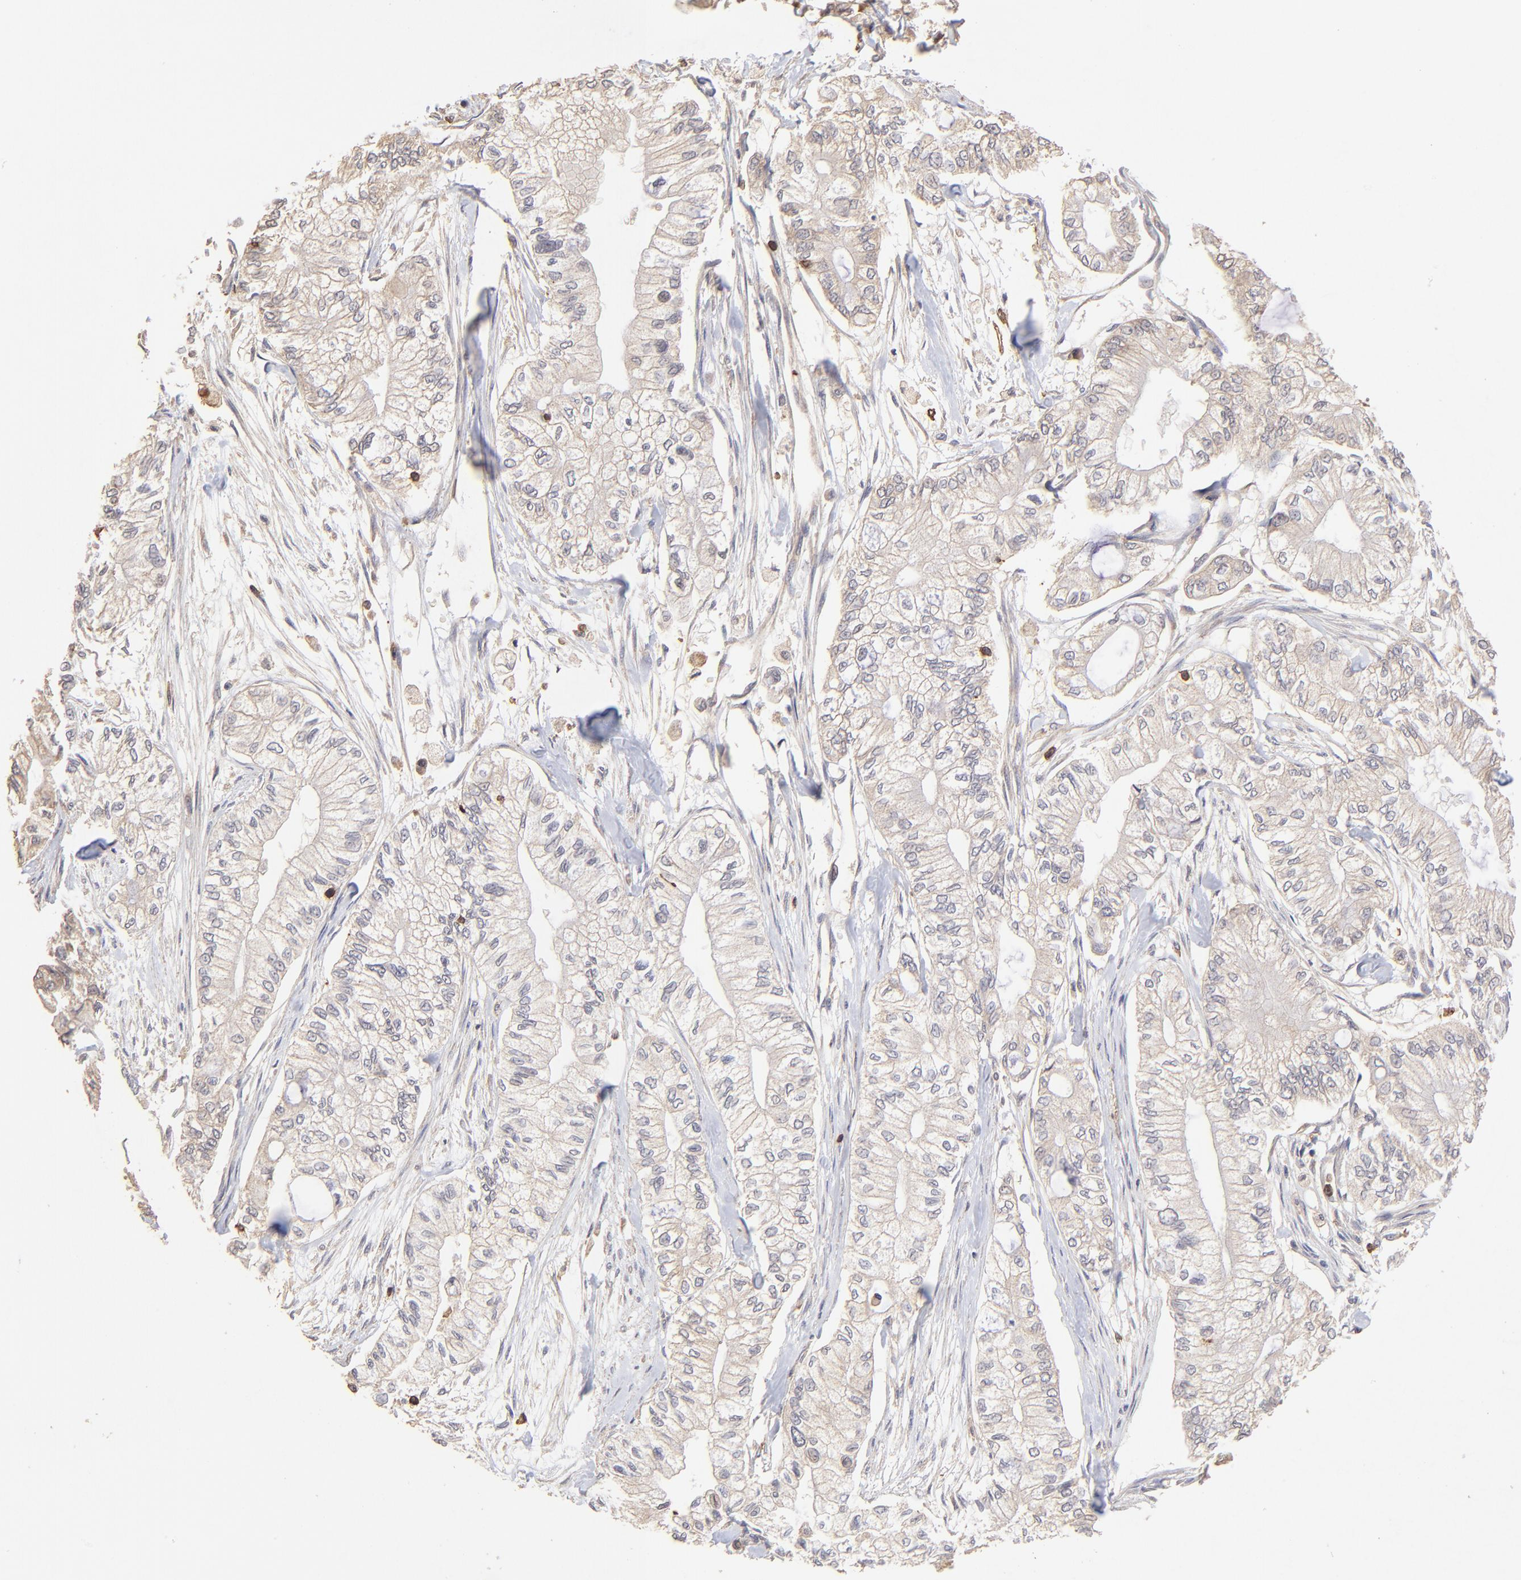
{"staining": {"intensity": "weak", "quantity": ">75%", "location": "cytoplasmic/membranous"}, "tissue": "pancreatic cancer", "cell_type": "Tumor cells", "image_type": "cancer", "snomed": [{"axis": "morphology", "description": "Adenocarcinoma, NOS"}, {"axis": "topography", "description": "Pancreas"}], "caption": "Immunohistochemistry (IHC) image of neoplastic tissue: pancreatic cancer (adenocarcinoma) stained using immunohistochemistry (IHC) reveals low levels of weak protein expression localized specifically in the cytoplasmic/membranous of tumor cells, appearing as a cytoplasmic/membranous brown color.", "gene": "STON2", "patient": {"sex": "male", "age": 79}}